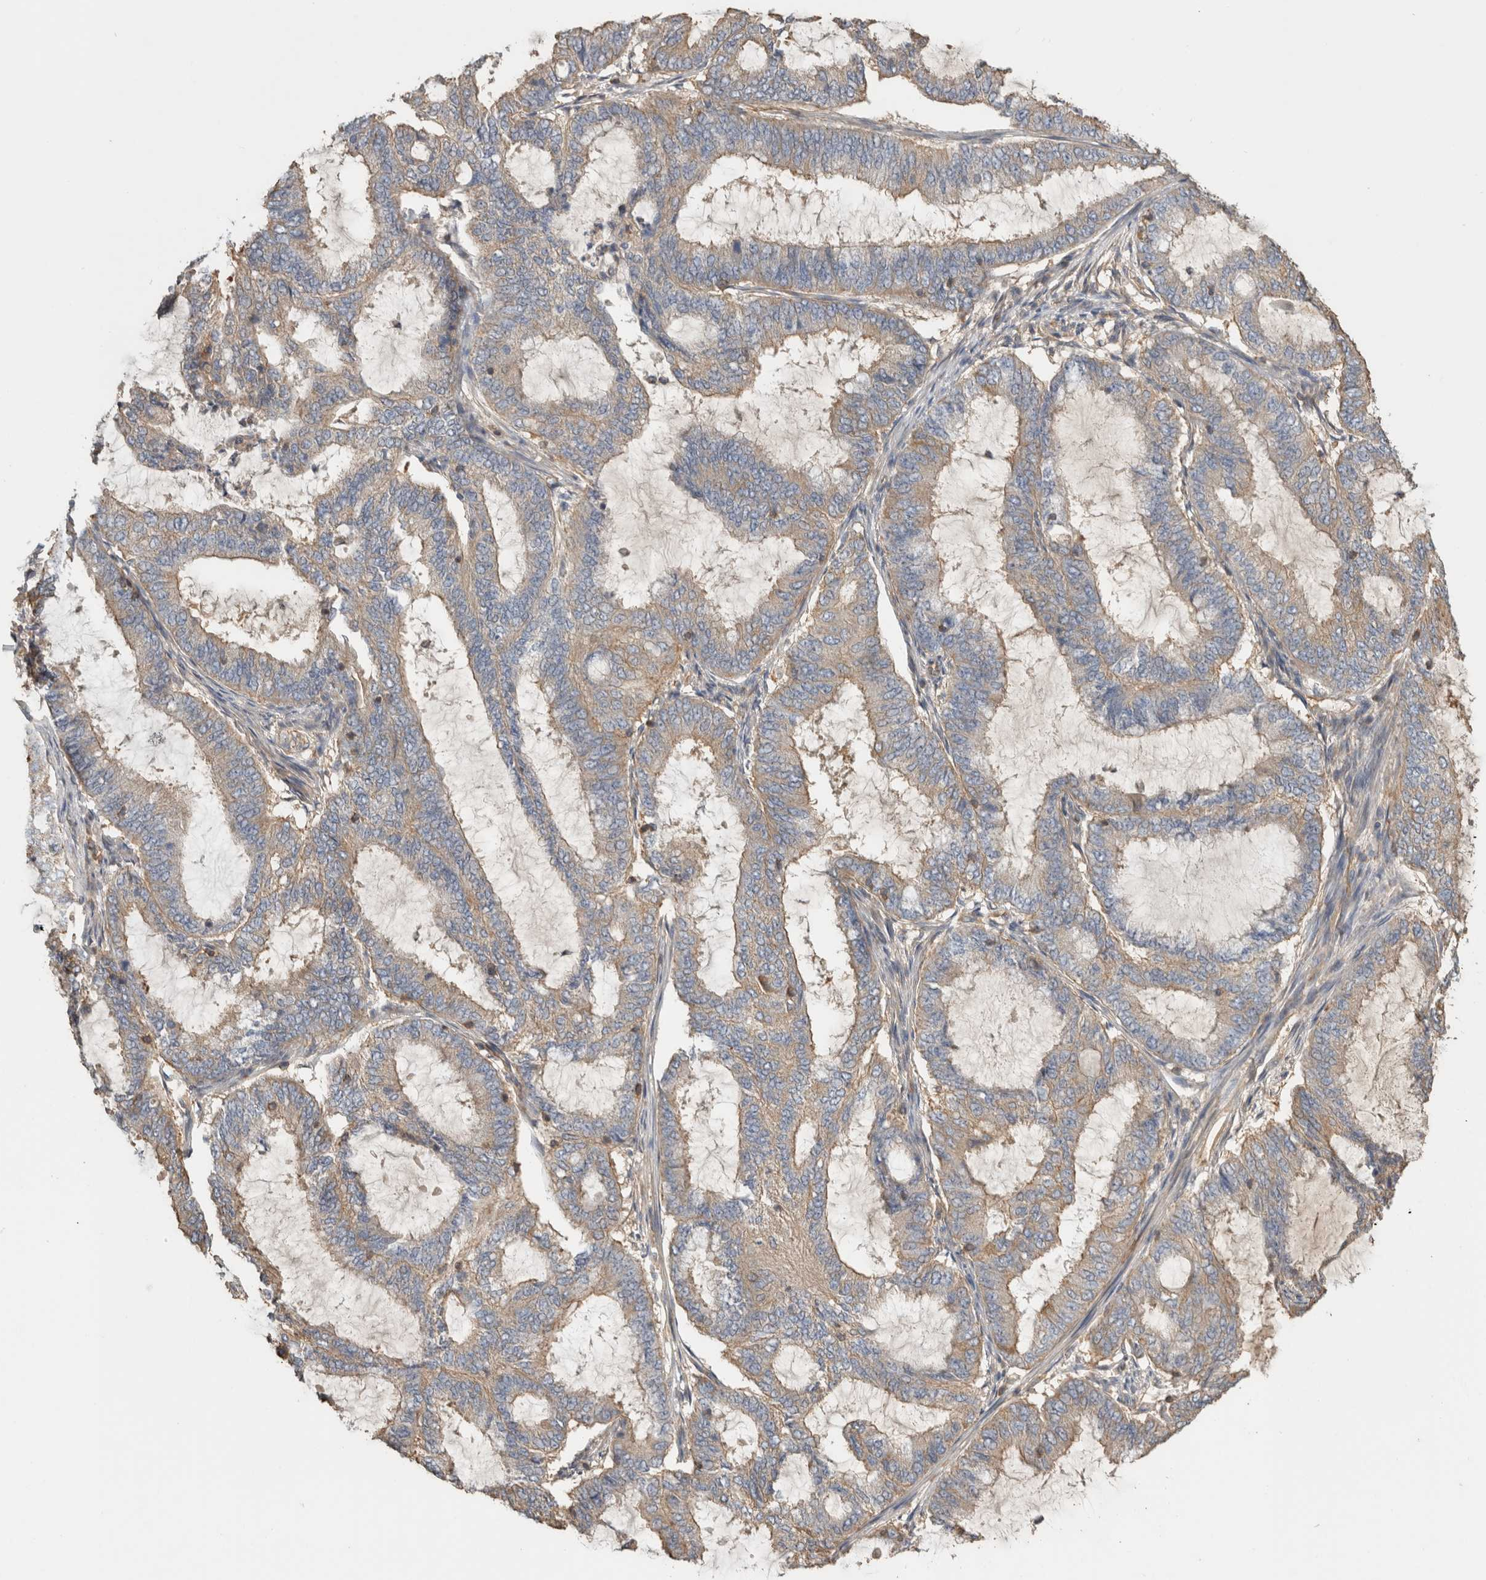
{"staining": {"intensity": "weak", "quantity": ">75%", "location": "cytoplasmic/membranous"}, "tissue": "endometrial cancer", "cell_type": "Tumor cells", "image_type": "cancer", "snomed": [{"axis": "morphology", "description": "Adenocarcinoma, NOS"}, {"axis": "topography", "description": "Endometrium"}], "caption": "Adenocarcinoma (endometrial) tissue reveals weak cytoplasmic/membranous expression in about >75% of tumor cells, visualized by immunohistochemistry.", "gene": "EIF4G3", "patient": {"sex": "female", "age": 51}}